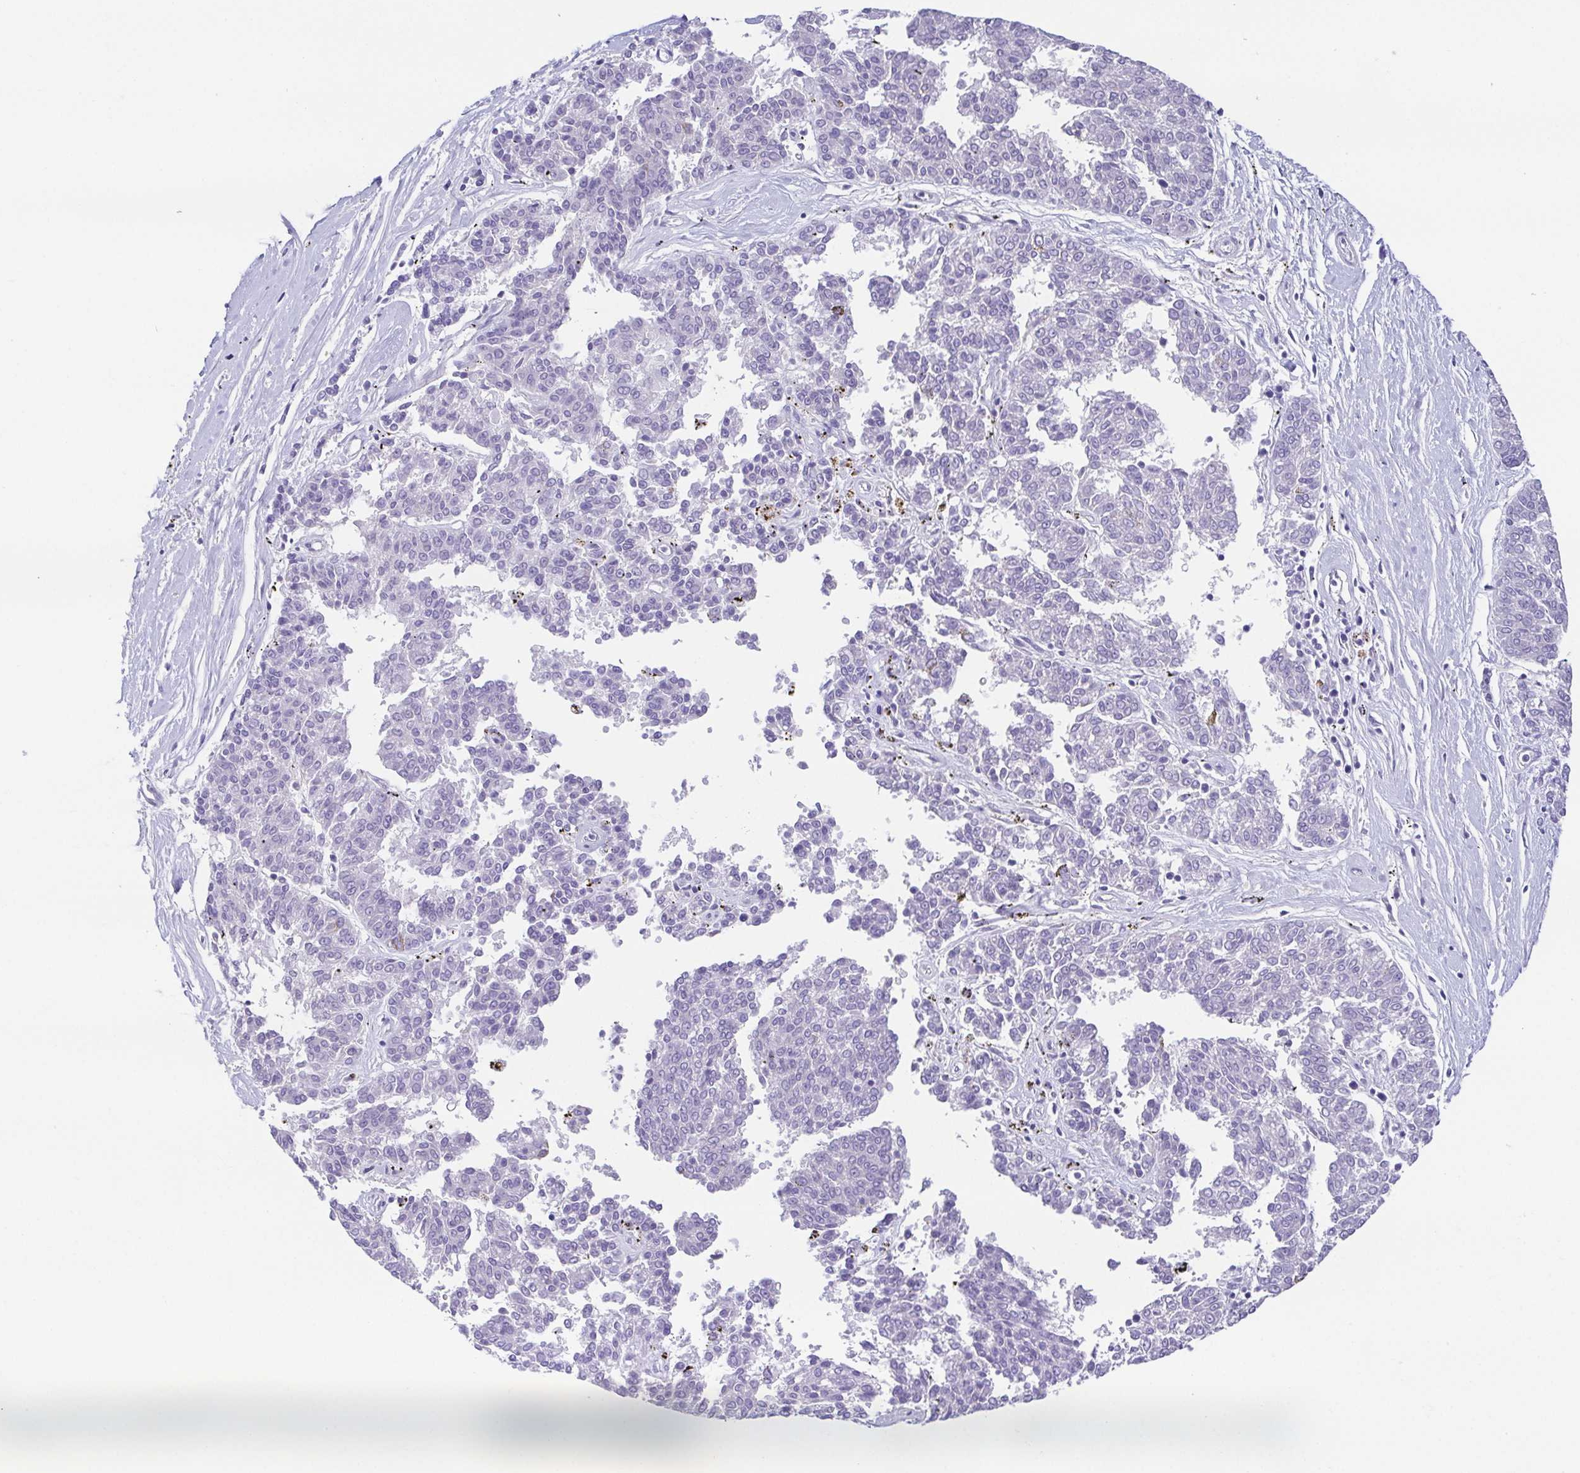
{"staining": {"intensity": "negative", "quantity": "none", "location": "none"}, "tissue": "melanoma", "cell_type": "Tumor cells", "image_type": "cancer", "snomed": [{"axis": "morphology", "description": "Malignant melanoma, NOS"}, {"axis": "topography", "description": "Skin"}], "caption": "This is a histopathology image of immunohistochemistry staining of melanoma, which shows no positivity in tumor cells.", "gene": "HAPLN2", "patient": {"sex": "female", "age": 72}}